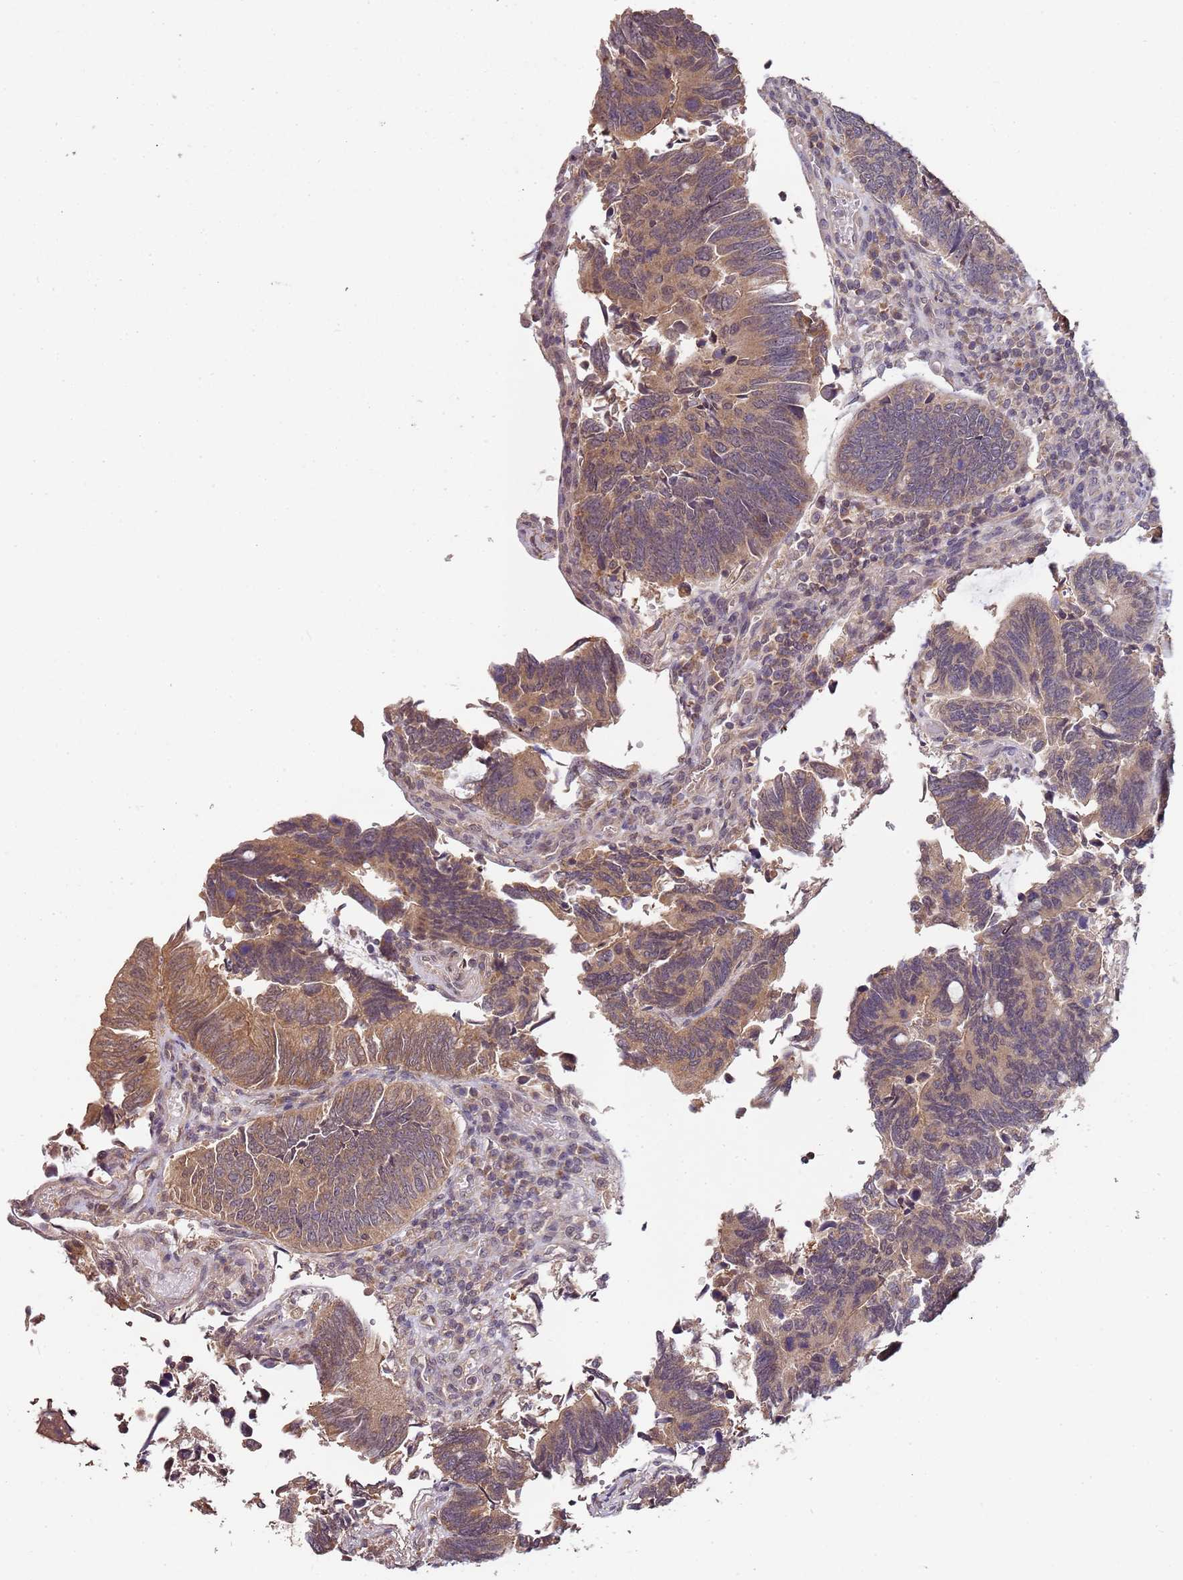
{"staining": {"intensity": "moderate", "quantity": ">75%", "location": "cytoplasmic/membranous"}, "tissue": "colorectal cancer", "cell_type": "Tumor cells", "image_type": "cancer", "snomed": [{"axis": "morphology", "description": "Adenocarcinoma, NOS"}, {"axis": "topography", "description": "Colon"}], "caption": "Approximately >75% of tumor cells in human colorectal adenocarcinoma demonstrate moderate cytoplasmic/membranous protein positivity as visualized by brown immunohistochemical staining.", "gene": "LIN37", "patient": {"sex": "male", "age": 87}}